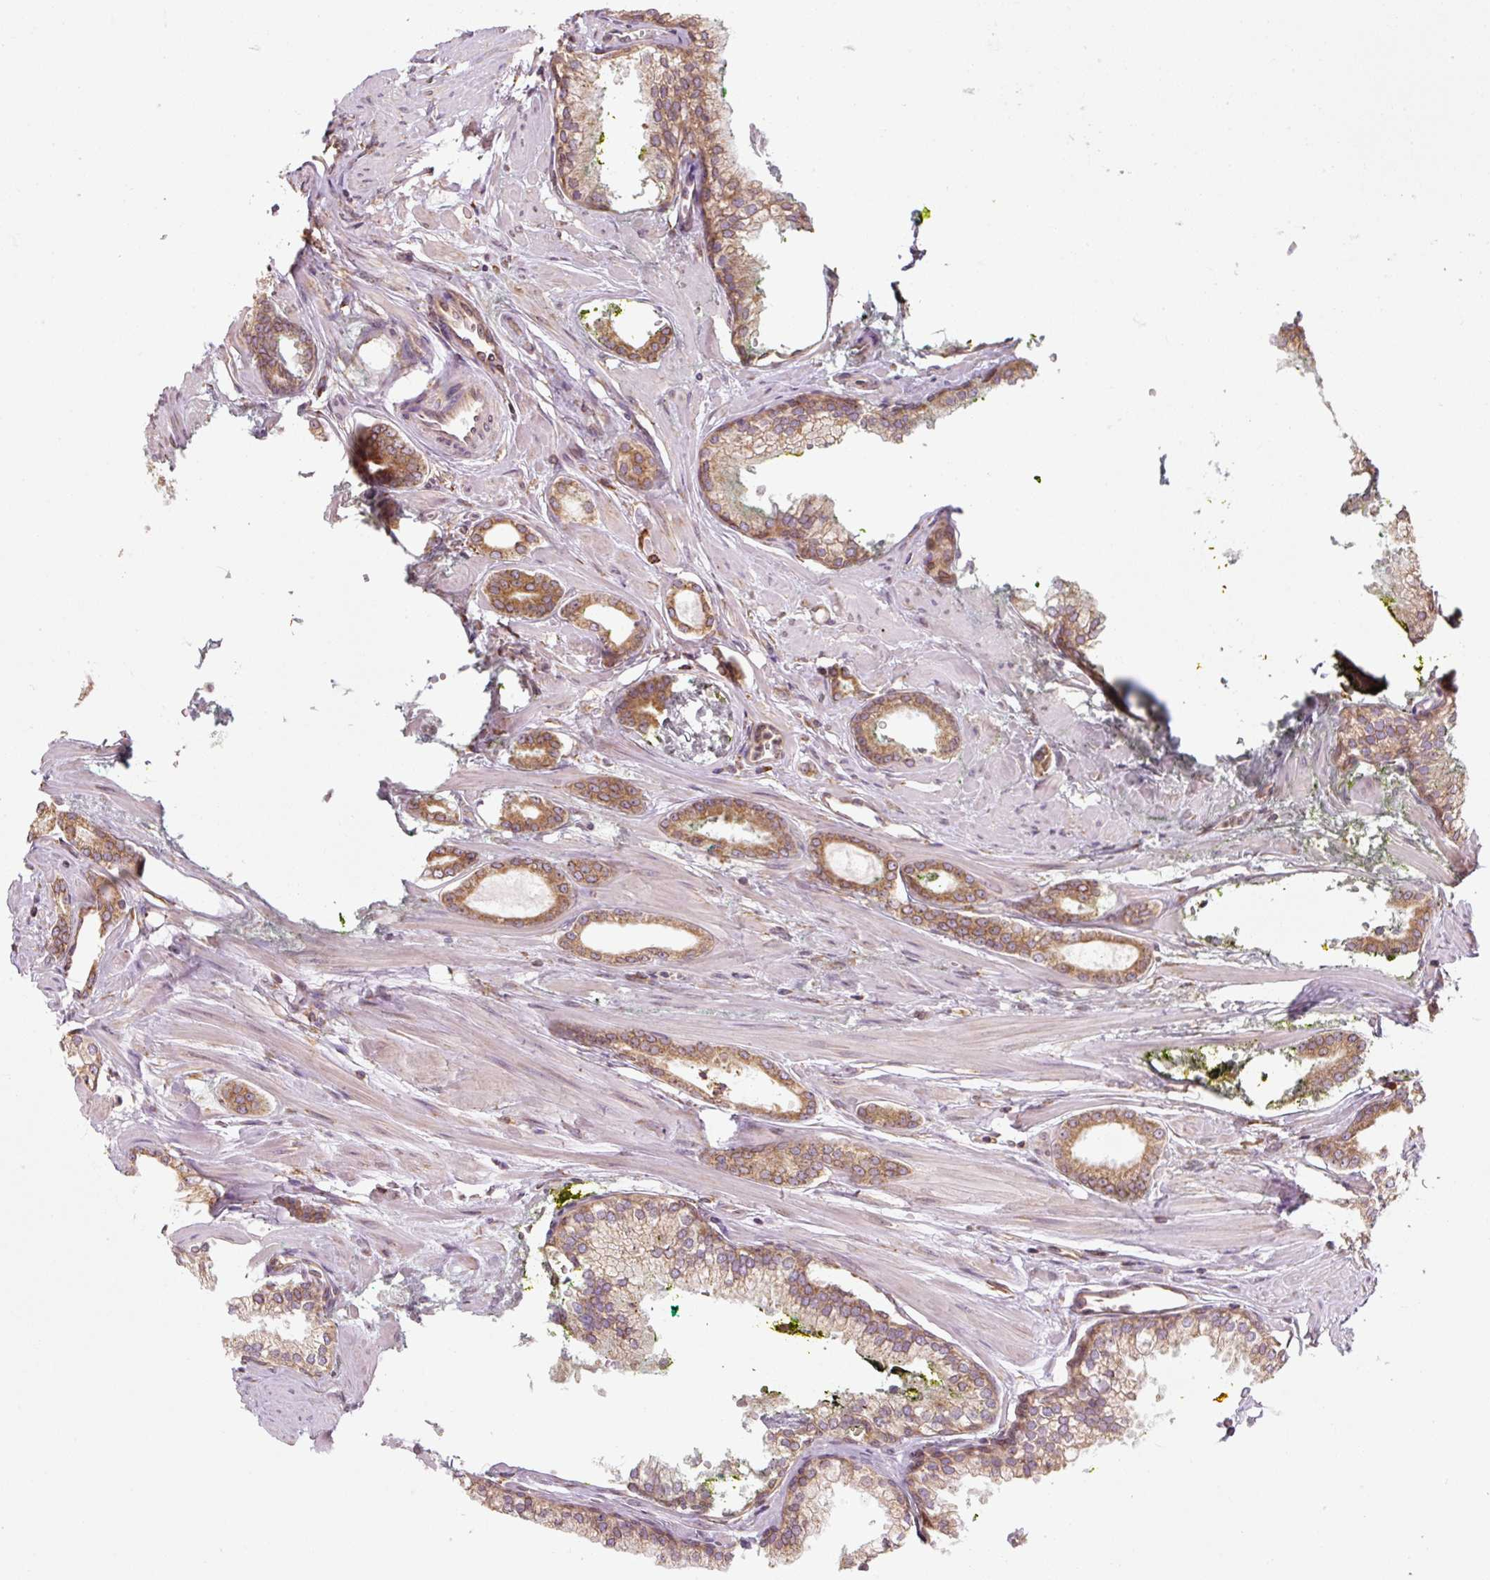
{"staining": {"intensity": "moderate", "quantity": ">75%", "location": "cytoplasmic/membranous"}, "tissue": "prostate cancer", "cell_type": "Tumor cells", "image_type": "cancer", "snomed": [{"axis": "morphology", "description": "Adenocarcinoma, Low grade"}, {"axis": "topography", "description": "Prostate"}], "caption": "An image showing moderate cytoplasmic/membranous positivity in approximately >75% of tumor cells in low-grade adenocarcinoma (prostate), as visualized by brown immunohistochemical staining.", "gene": "PRKCSH", "patient": {"sex": "male", "age": 60}}